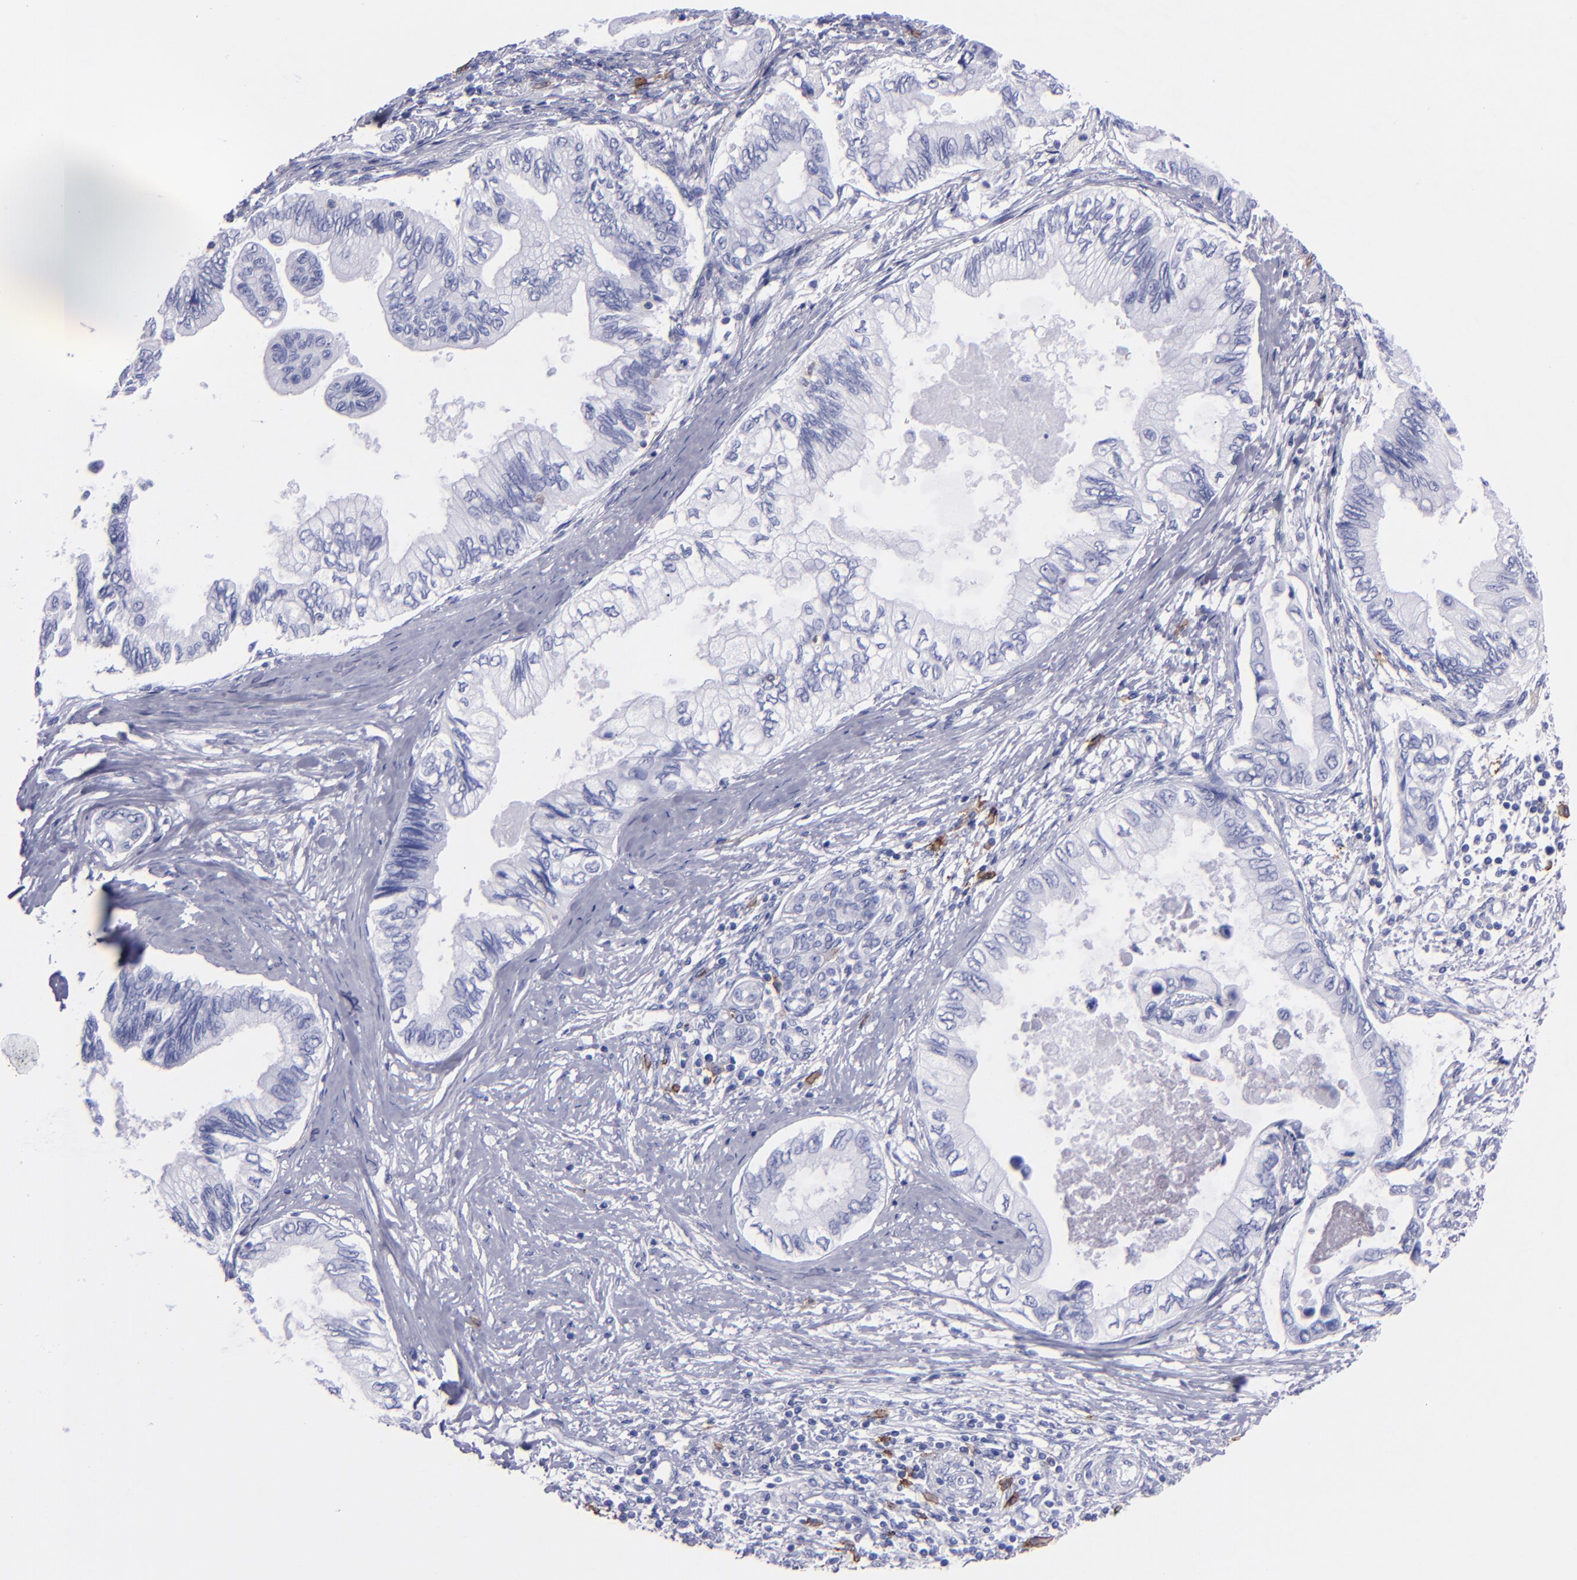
{"staining": {"intensity": "negative", "quantity": "none", "location": "none"}, "tissue": "pancreatic cancer", "cell_type": "Tumor cells", "image_type": "cancer", "snomed": [{"axis": "morphology", "description": "Adenocarcinoma, NOS"}, {"axis": "topography", "description": "Pancreas"}], "caption": "IHC of adenocarcinoma (pancreatic) exhibits no positivity in tumor cells. The staining is performed using DAB brown chromogen with nuclei counter-stained in using hematoxylin.", "gene": "CD38", "patient": {"sex": "female", "age": 66}}